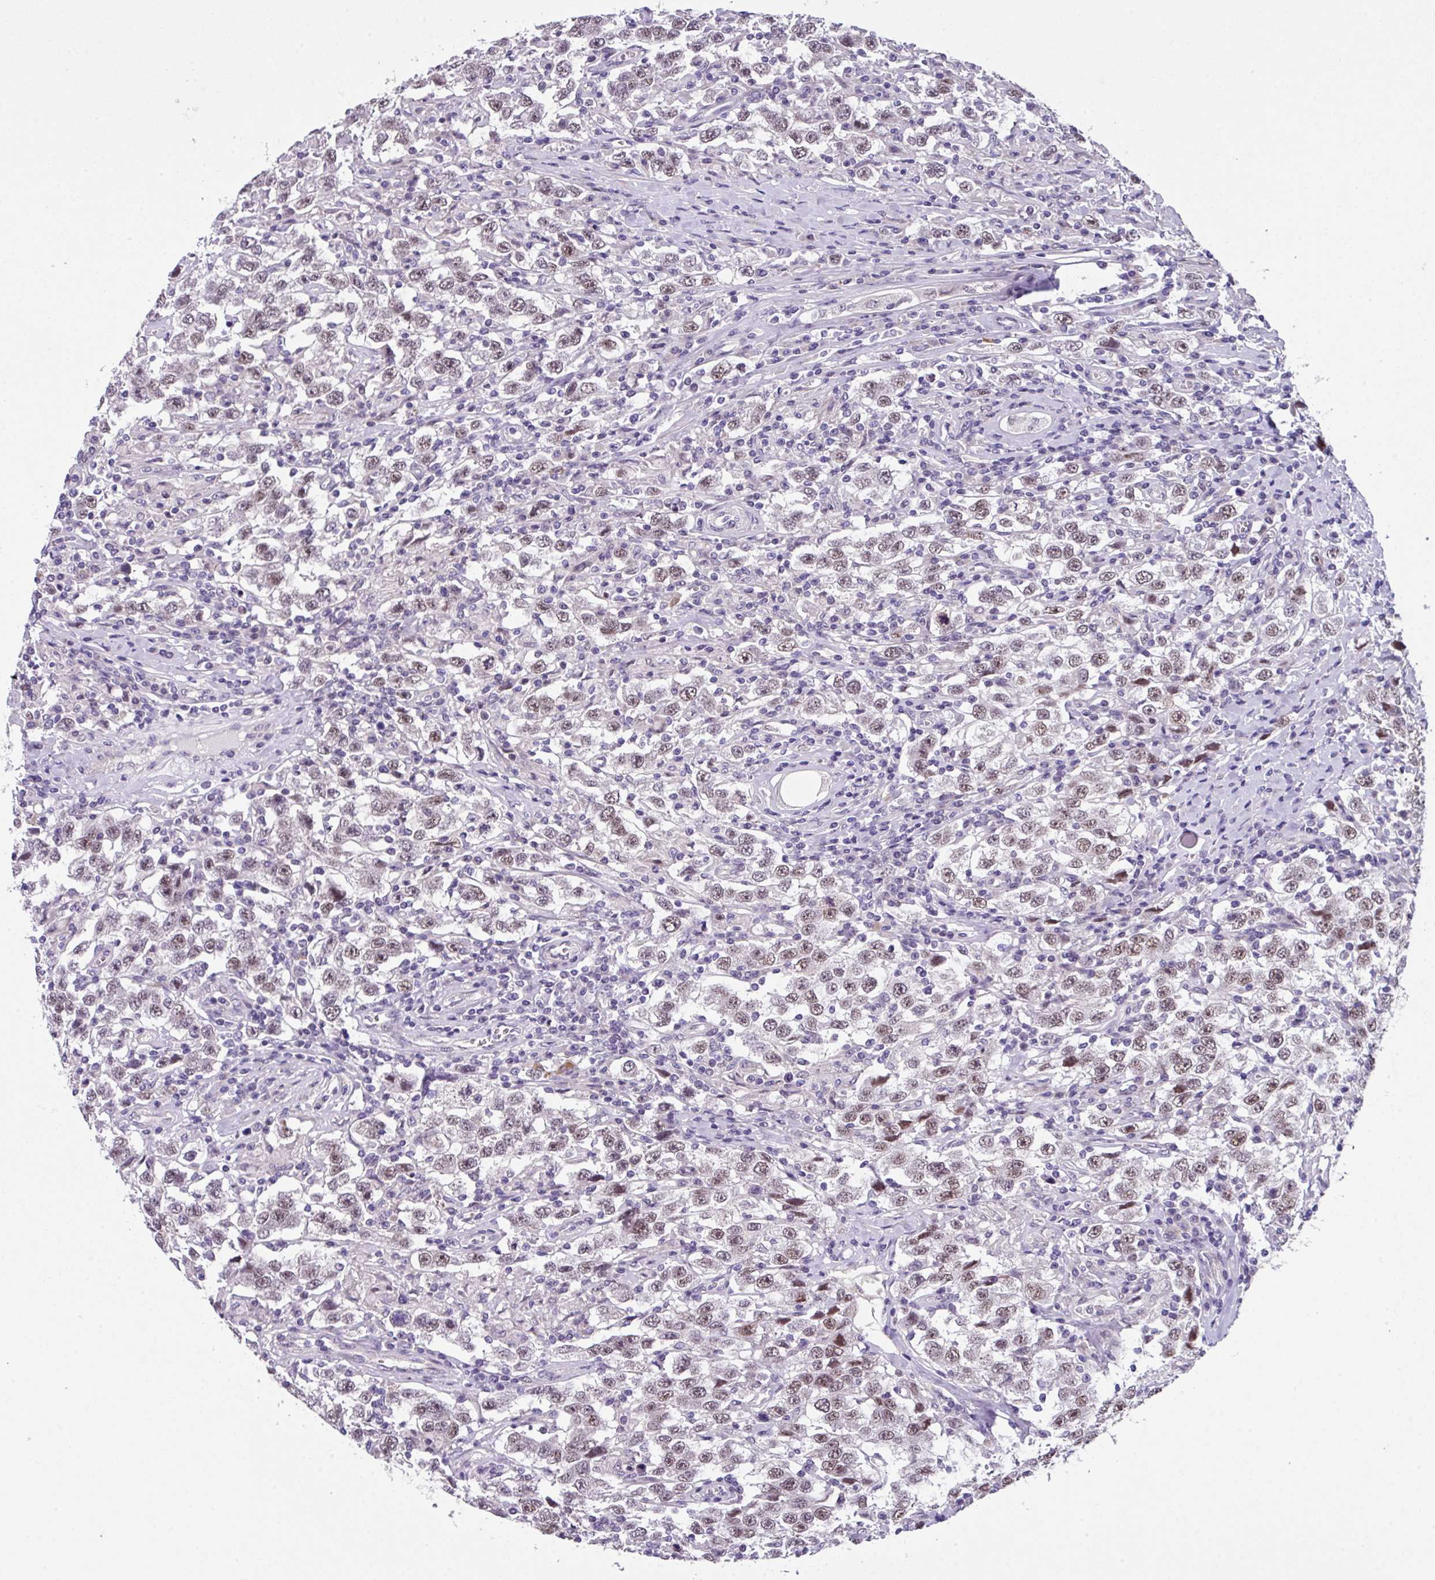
{"staining": {"intensity": "moderate", "quantity": ">75%", "location": "nuclear"}, "tissue": "testis cancer", "cell_type": "Tumor cells", "image_type": "cancer", "snomed": [{"axis": "morphology", "description": "Seminoma, NOS"}, {"axis": "topography", "description": "Testis"}], "caption": "DAB (3,3'-diaminobenzidine) immunohistochemical staining of human testis cancer (seminoma) displays moderate nuclear protein positivity in approximately >75% of tumor cells. The staining was performed using DAB (3,3'-diaminobenzidine), with brown indicating positive protein expression. Nuclei are stained blue with hematoxylin.", "gene": "ZFP3", "patient": {"sex": "male", "age": 41}}